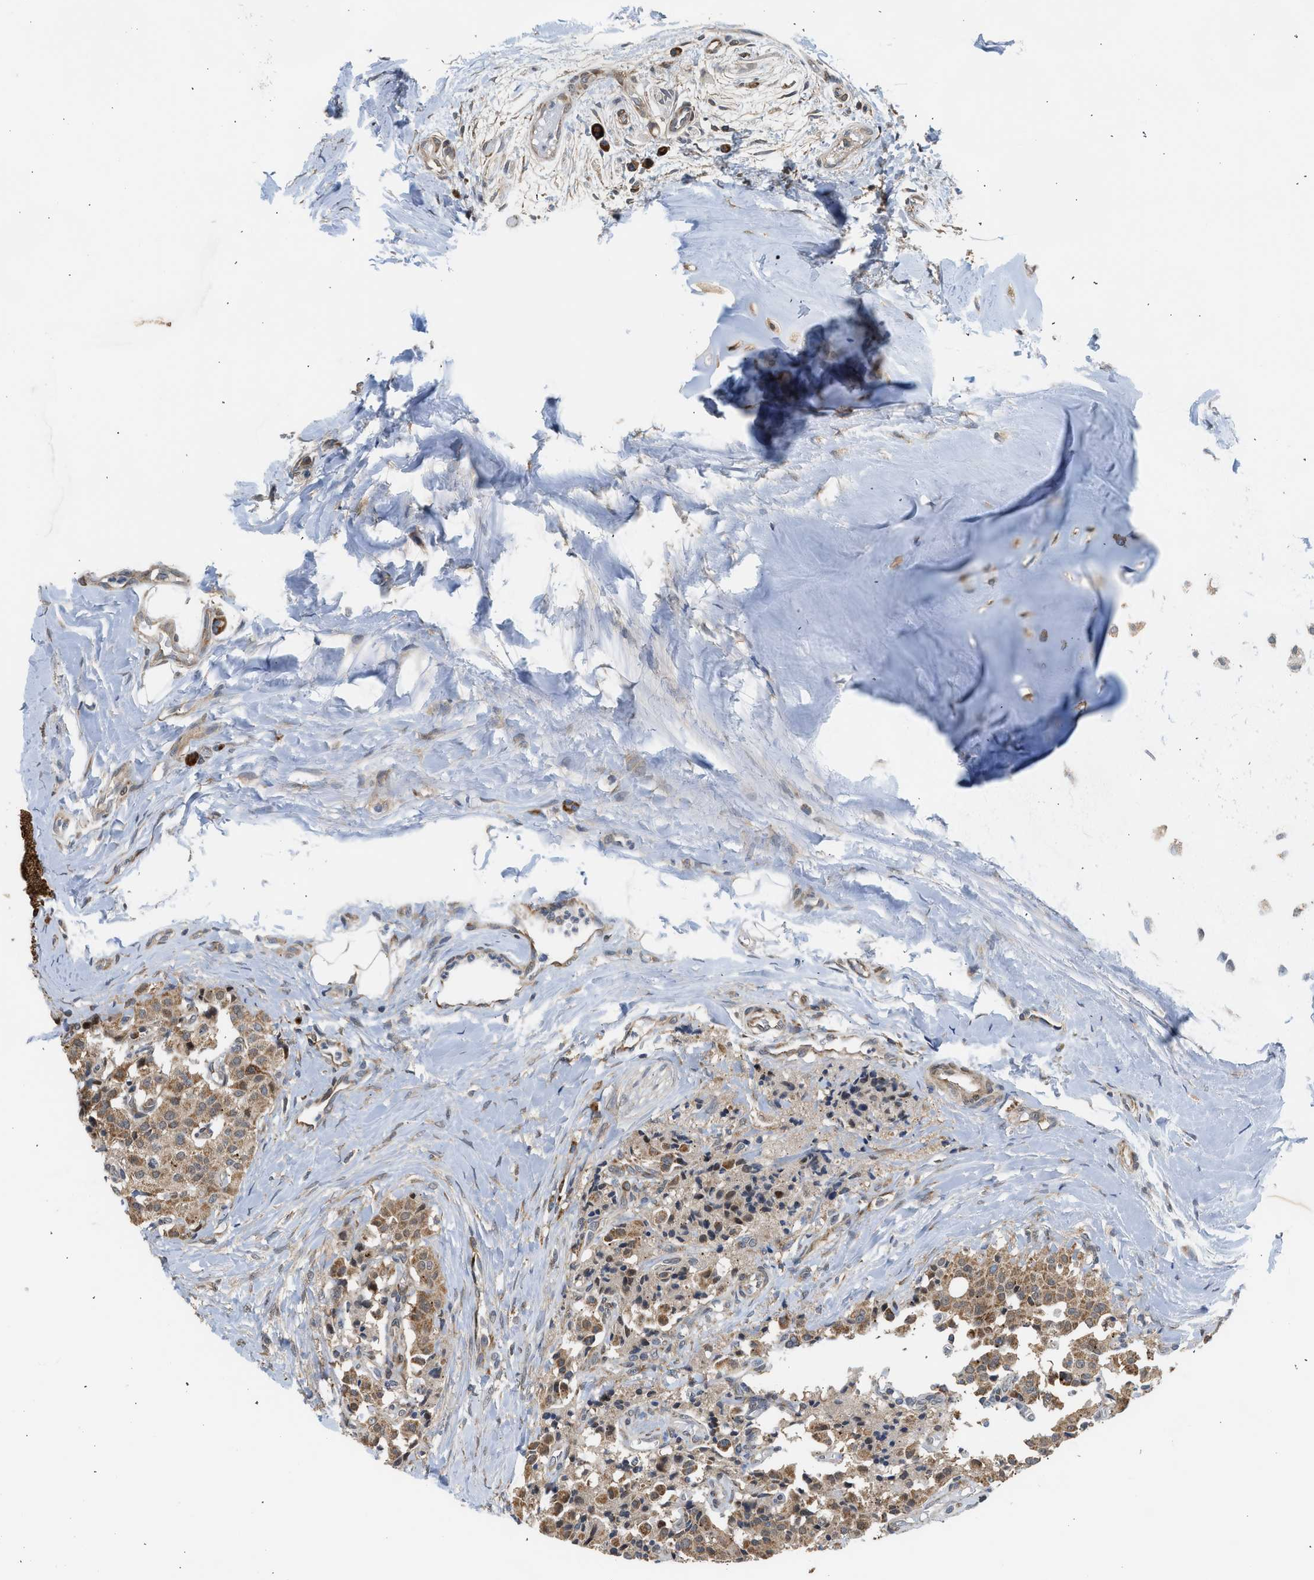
{"staining": {"intensity": "moderate", "quantity": ">75%", "location": "cytoplasmic/membranous"}, "tissue": "carcinoid", "cell_type": "Tumor cells", "image_type": "cancer", "snomed": [{"axis": "morphology", "description": "Carcinoid, malignant, NOS"}, {"axis": "topography", "description": "Lung"}], "caption": "Protein staining by immunohistochemistry (IHC) reveals moderate cytoplasmic/membranous staining in approximately >75% of tumor cells in carcinoid.", "gene": "POLG2", "patient": {"sex": "male", "age": 30}}